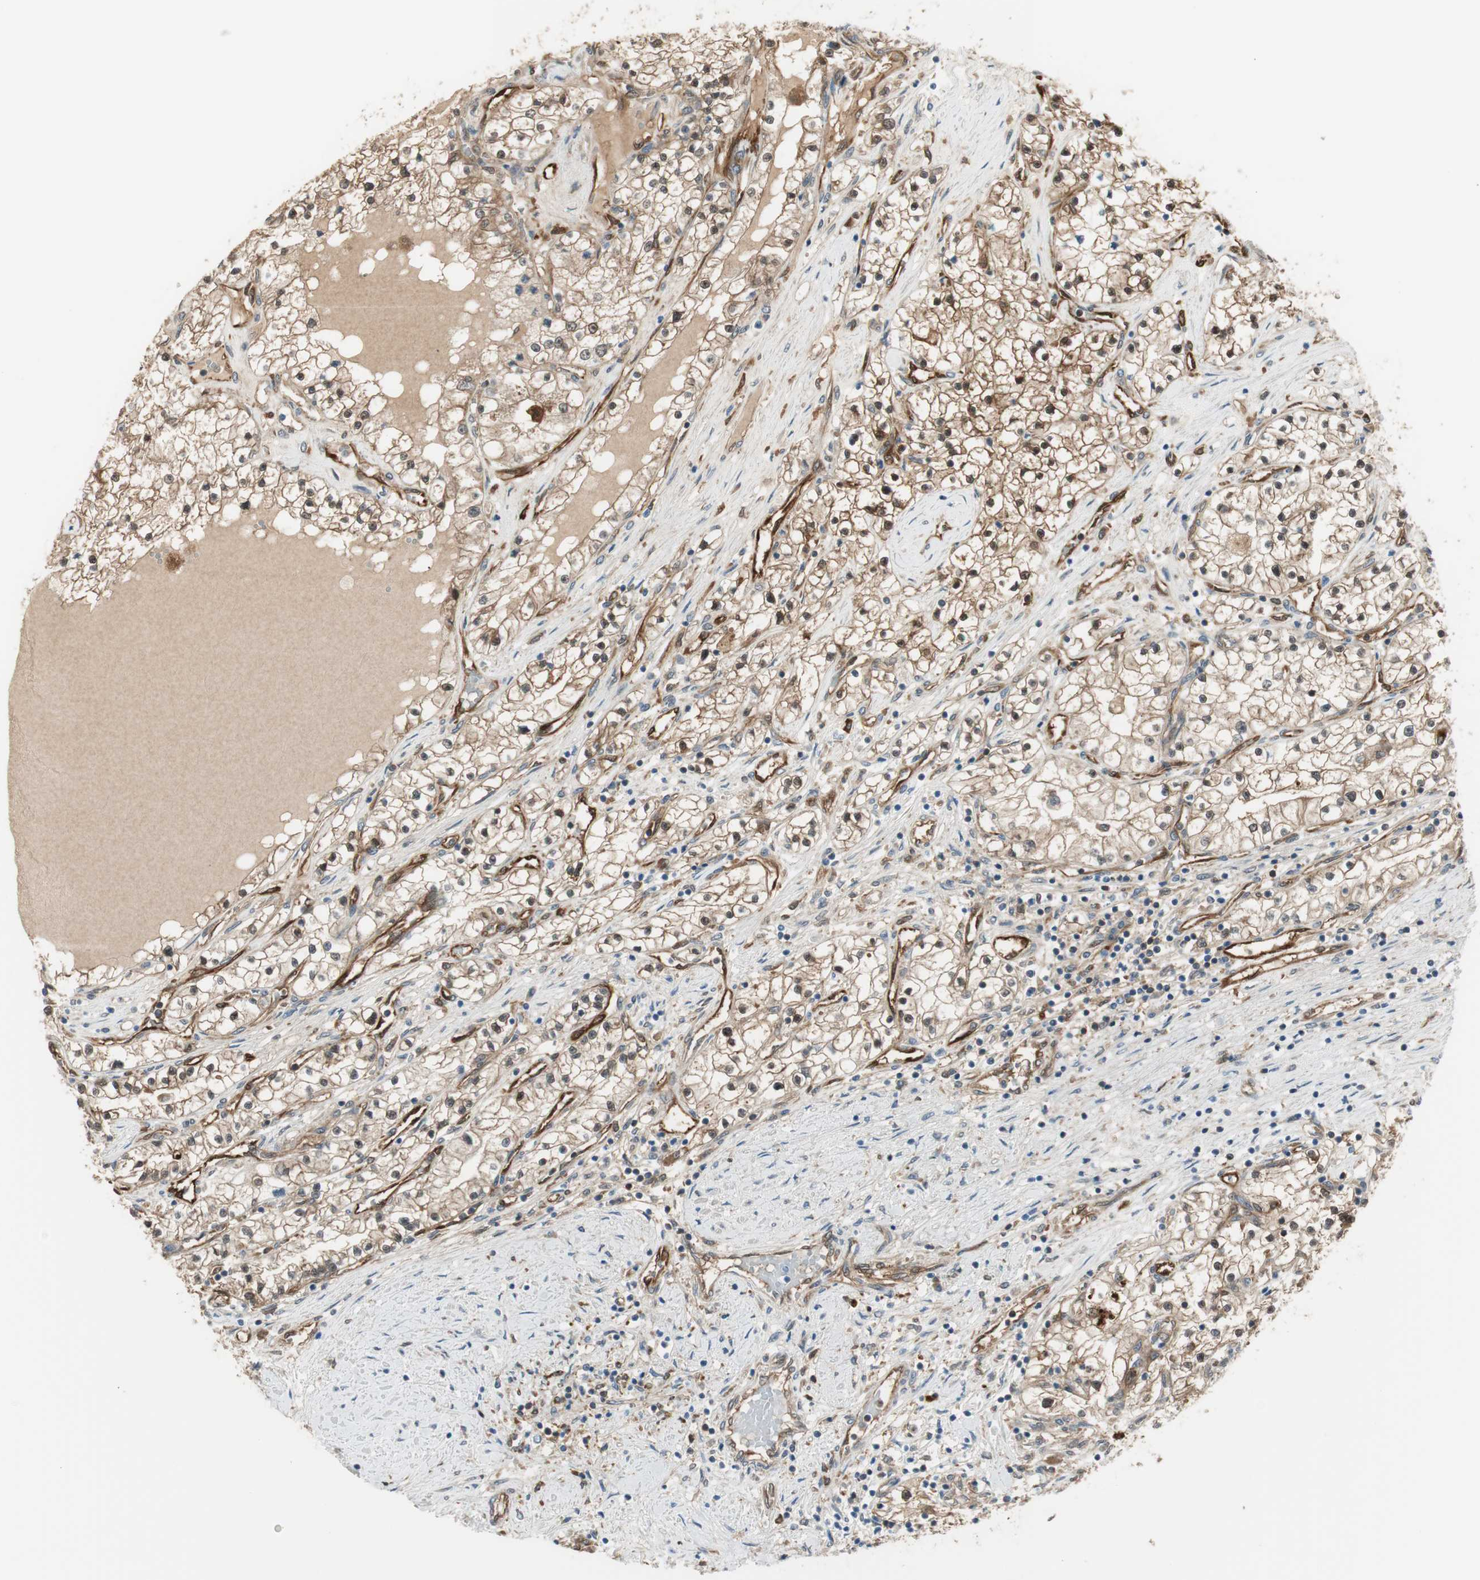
{"staining": {"intensity": "moderate", "quantity": ">75%", "location": "cytoplasmic/membranous,nuclear"}, "tissue": "renal cancer", "cell_type": "Tumor cells", "image_type": "cancer", "snomed": [{"axis": "morphology", "description": "Adenocarcinoma, NOS"}, {"axis": "topography", "description": "Kidney"}], "caption": "Approximately >75% of tumor cells in renal cancer show moderate cytoplasmic/membranous and nuclear protein positivity as visualized by brown immunohistochemical staining.", "gene": "SERPINB6", "patient": {"sex": "male", "age": 68}}